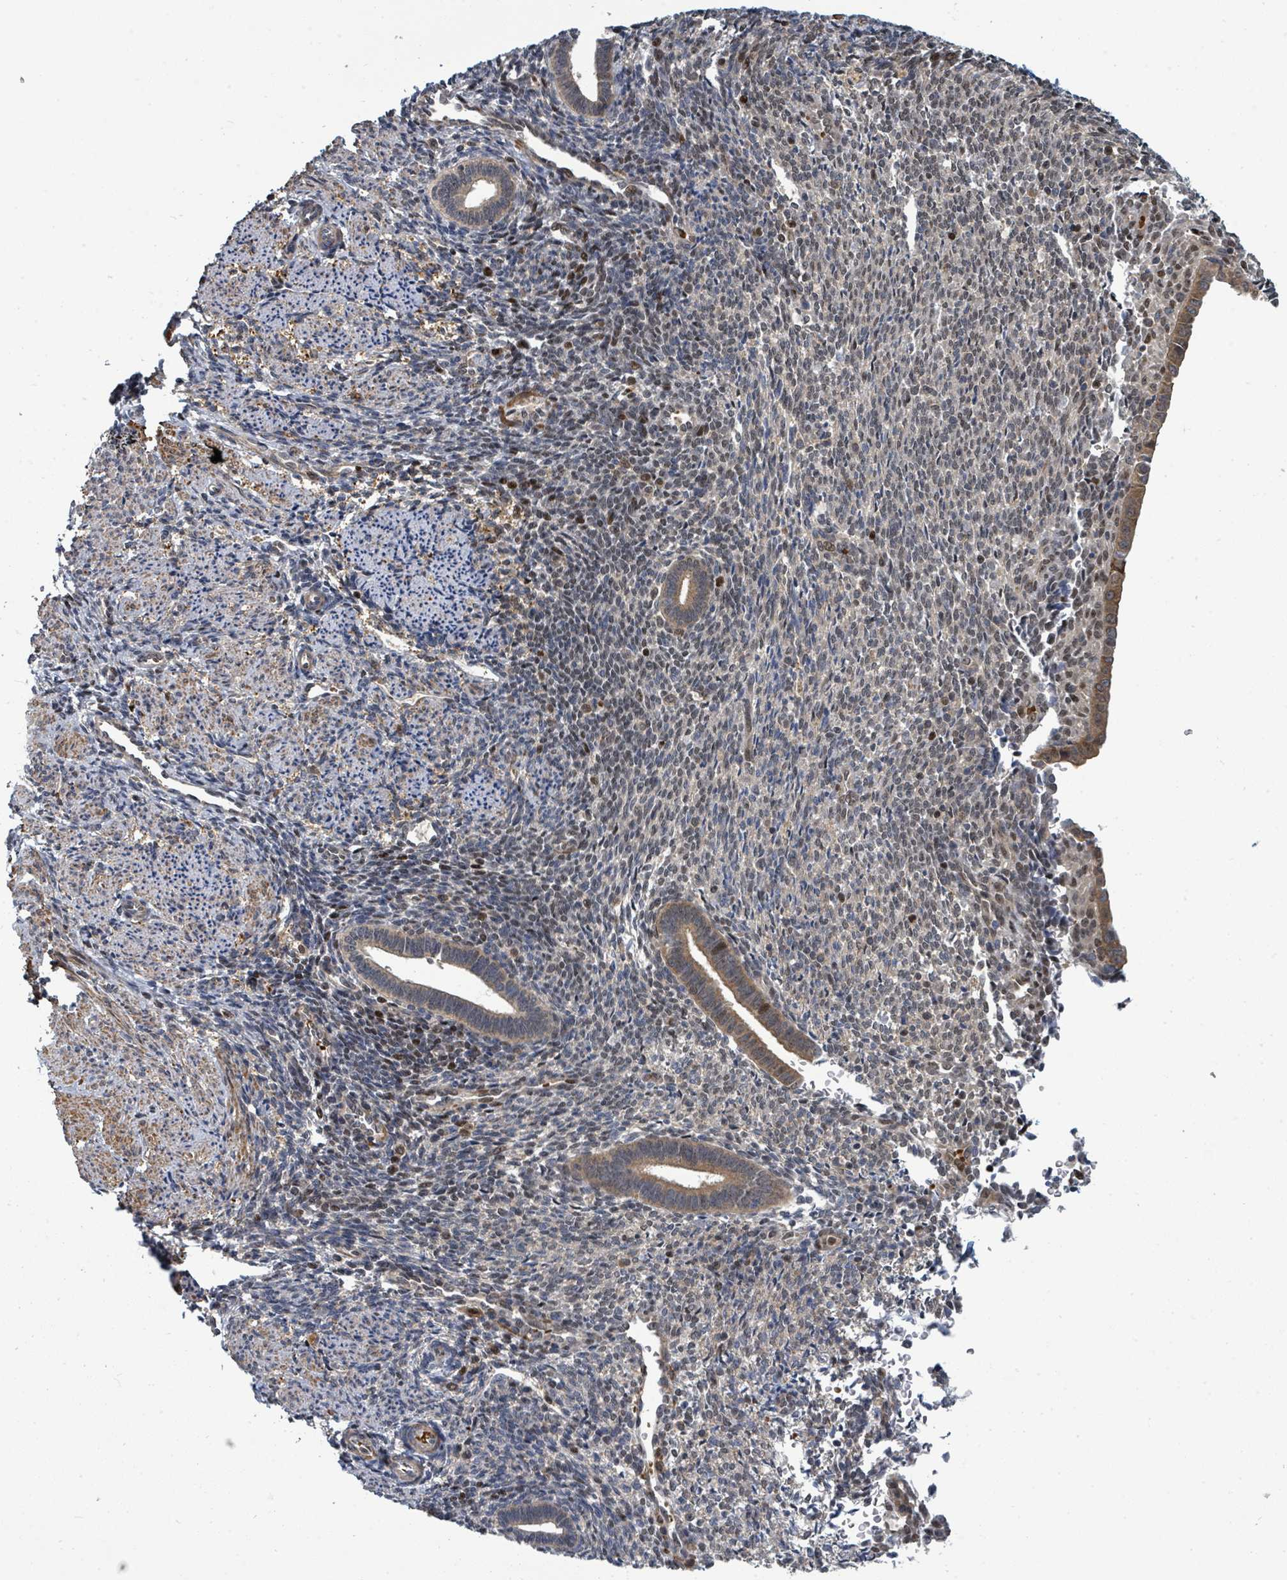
{"staining": {"intensity": "weak", "quantity": "25%-75%", "location": "nuclear"}, "tissue": "endometrium", "cell_type": "Cells in endometrial stroma", "image_type": "normal", "snomed": [{"axis": "morphology", "description": "Normal tissue, NOS"}, {"axis": "topography", "description": "Endometrium"}], "caption": "IHC (DAB) staining of benign endometrium demonstrates weak nuclear protein positivity in about 25%-75% of cells in endometrial stroma.", "gene": "TRDMT1", "patient": {"sex": "female", "age": 32}}